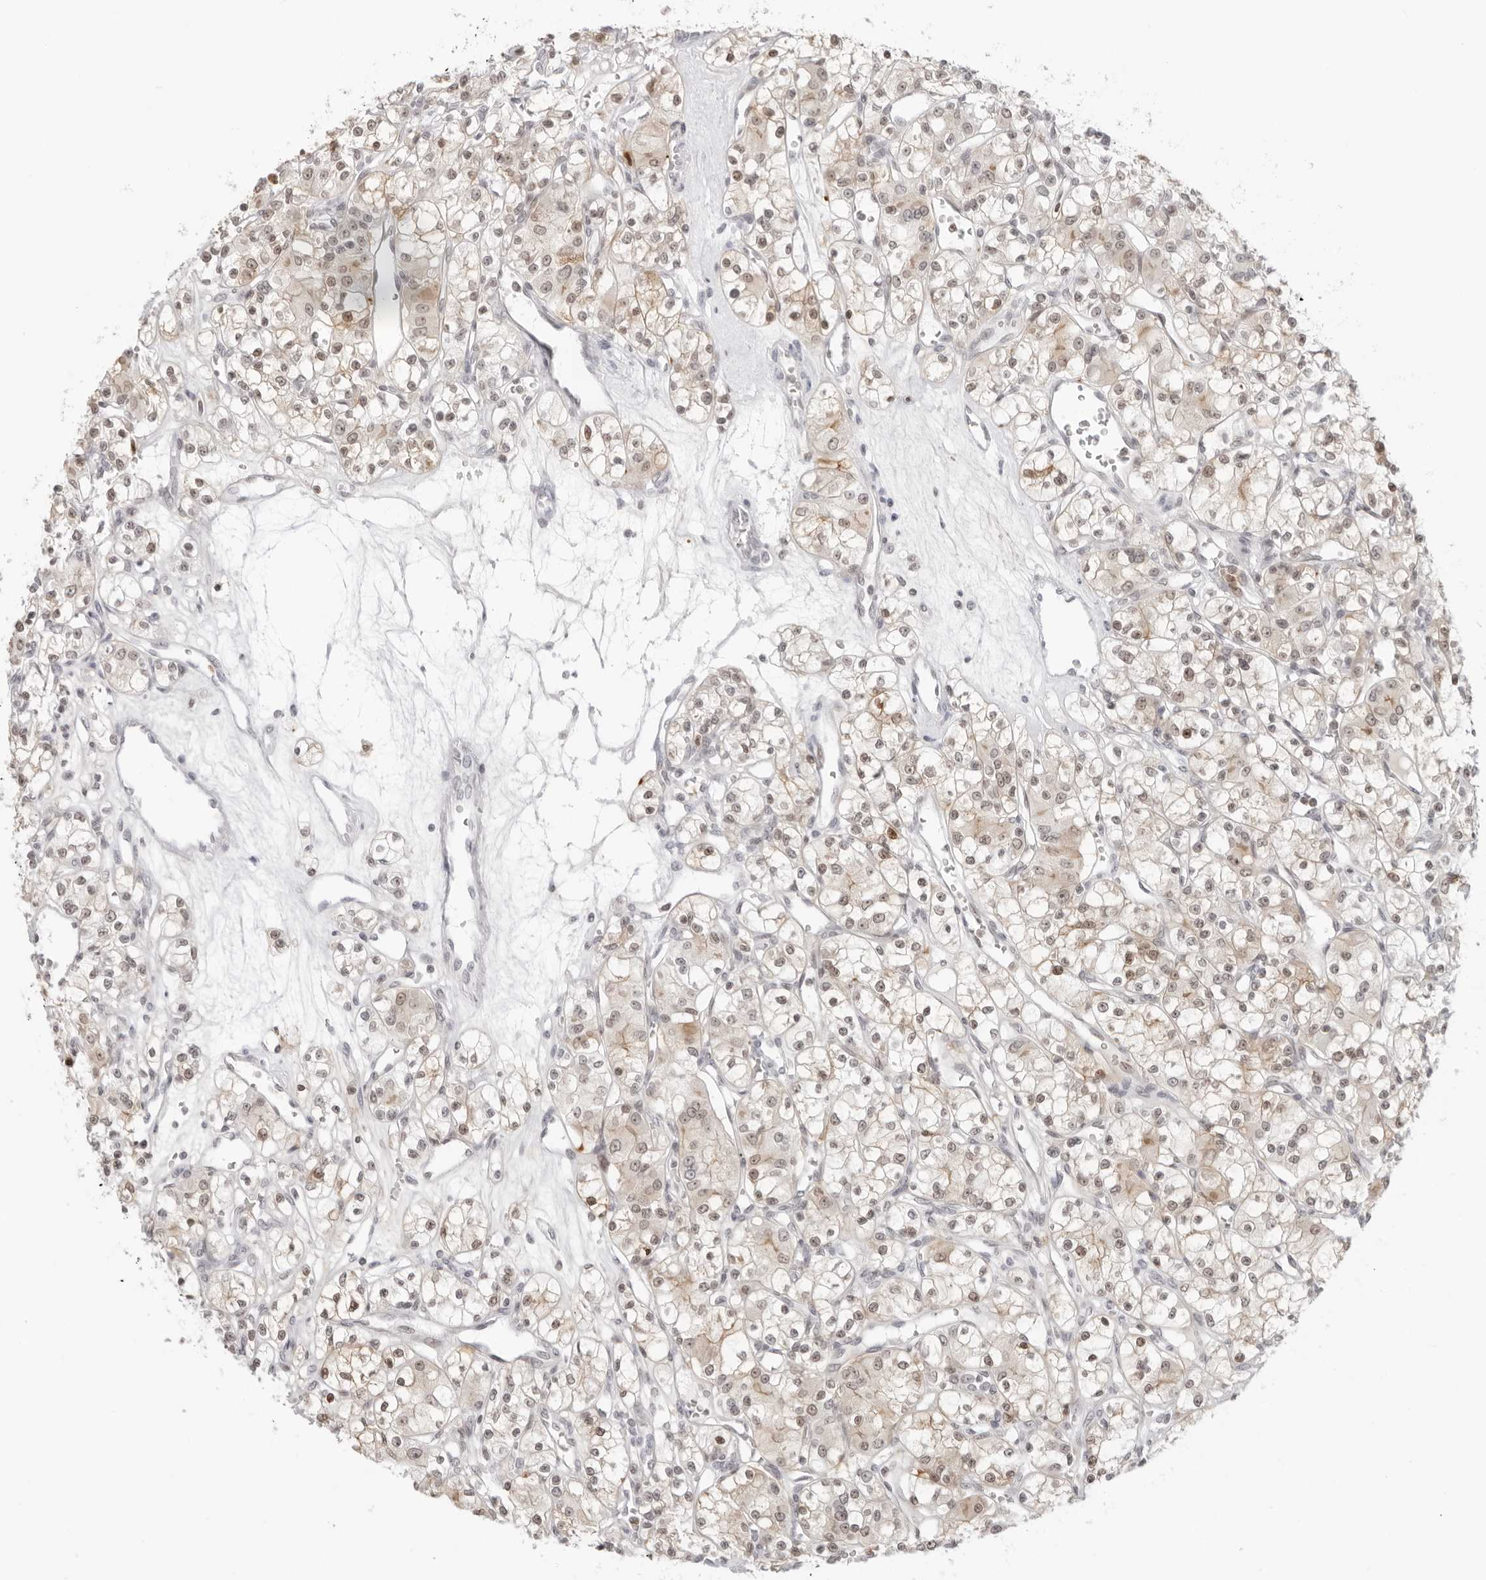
{"staining": {"intensity": "weak", "quantity": "25%-75%", "location": "cytoplasmic/membranous,nuclear"}, "tissue": "renal cancer", "cell_type": "Tumor cells", "image_type": "cancer", "snomed": [{"axis": "morphology", "description": "Adenocarcinoma, NOS"}, {"axis": "topography", "description": "Kidney"}], "caption": "A photomicrograph of adenocarcinoma (renal) stained for a protein displays weak cytoplasmic/membranous and nuclear brown staining in tumor cells.", "gene": "RNF146", "patient": {"sex": "female", "age": 59}}